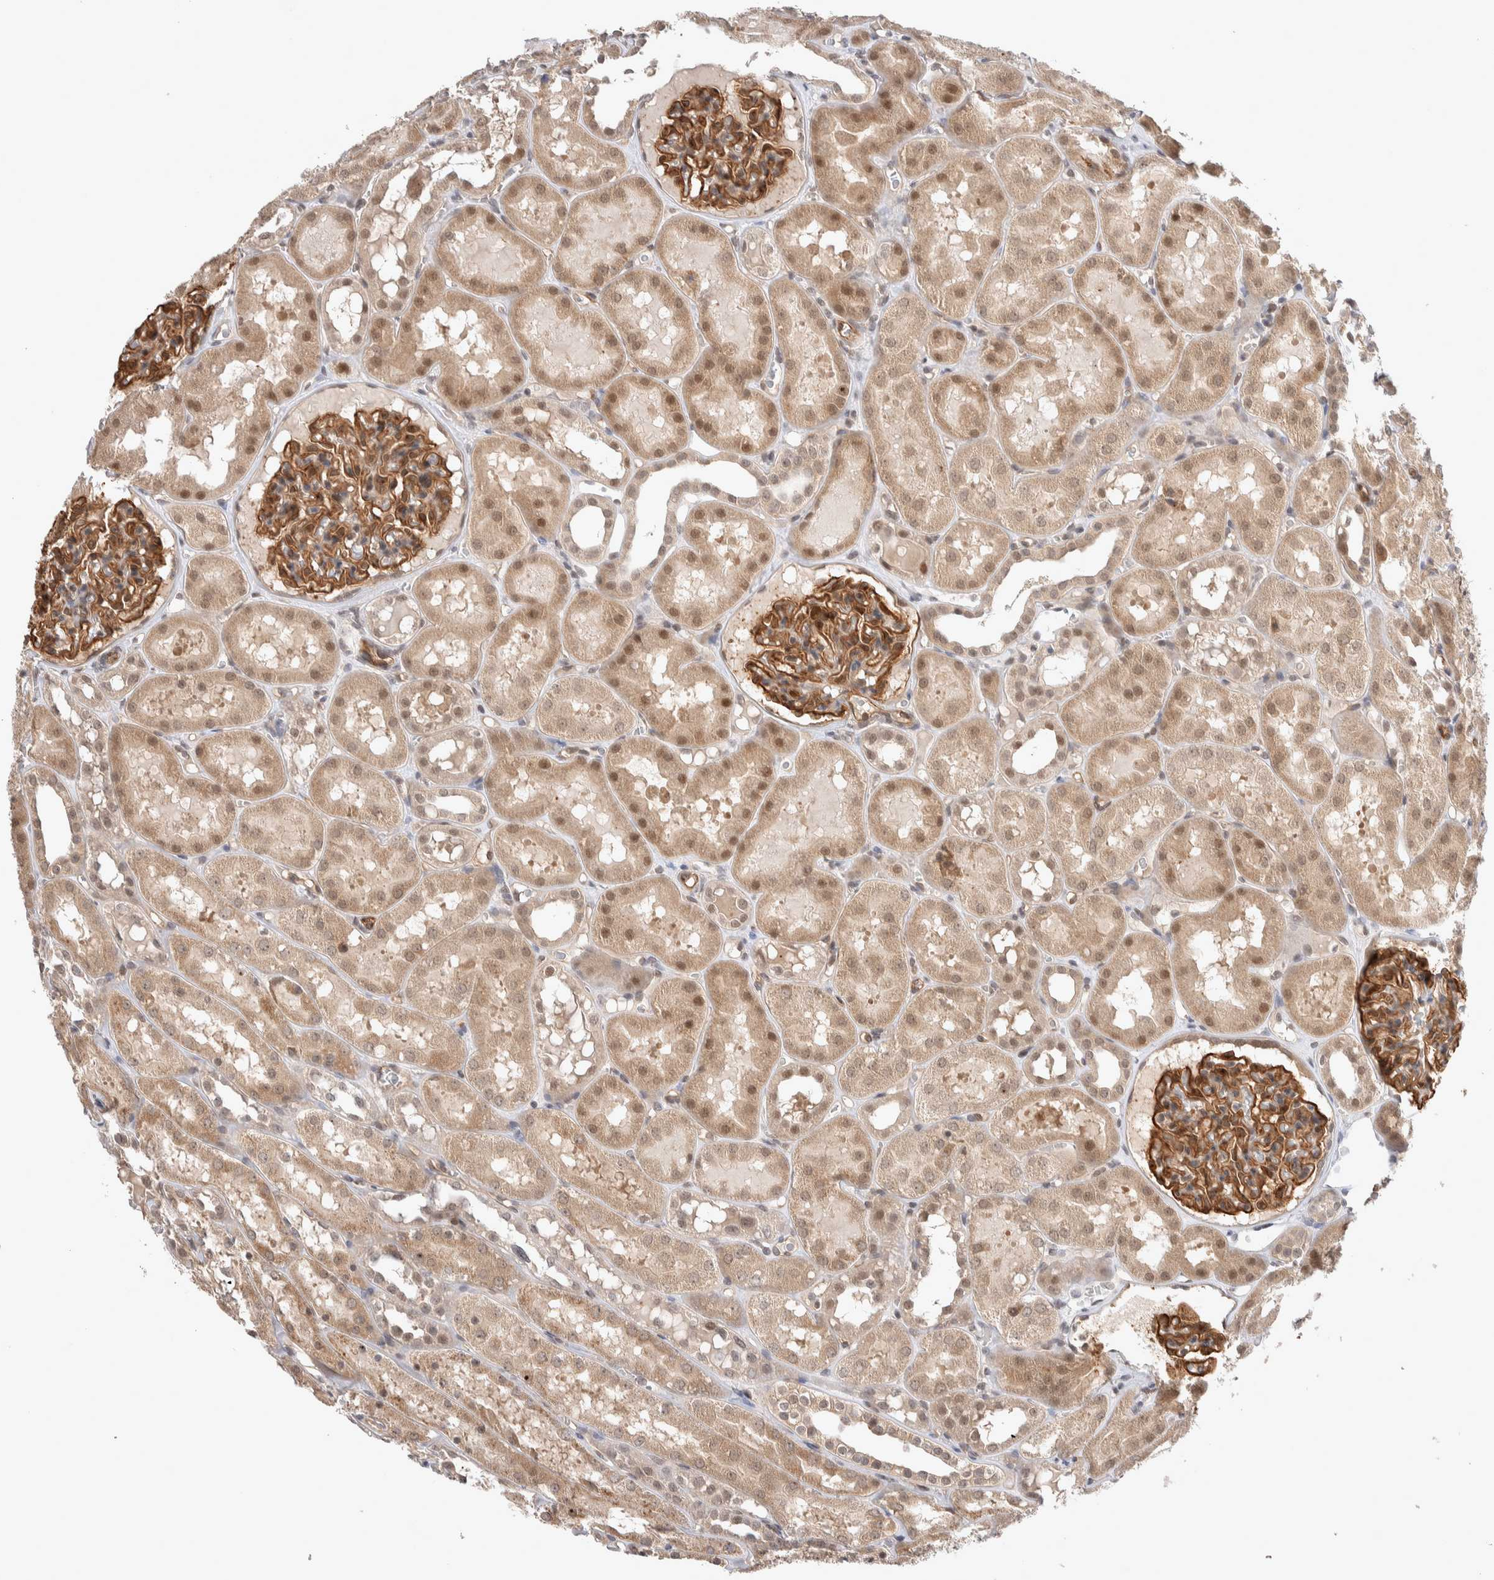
{"staining": {"intensity": "strong", "quantity": ">75%", "location": "cytoplasmic/membranous"}, "tissue": "kidney", "cell_type": "Cells in glomeruli", "image_type": "normal", "snomed": [{"axis": "morphology", "description": "Normal tissue, NOS"}, {"axis": "topography", "description": "Kidney"}, {"axis": "topography", "description": "Urinary bladder"}], "caption": "IHC photomicrograph of normal kidney: human kidney stained using immunohistochemistry shows high levels of strong protein expression localized specifically in the cytoplasmic/membranous of cells in glomeruli, appearing as a cytoplasmic/membranous brown color.", "gene": "ZNF704", "patient": {"sex": "male", "age": 16}}